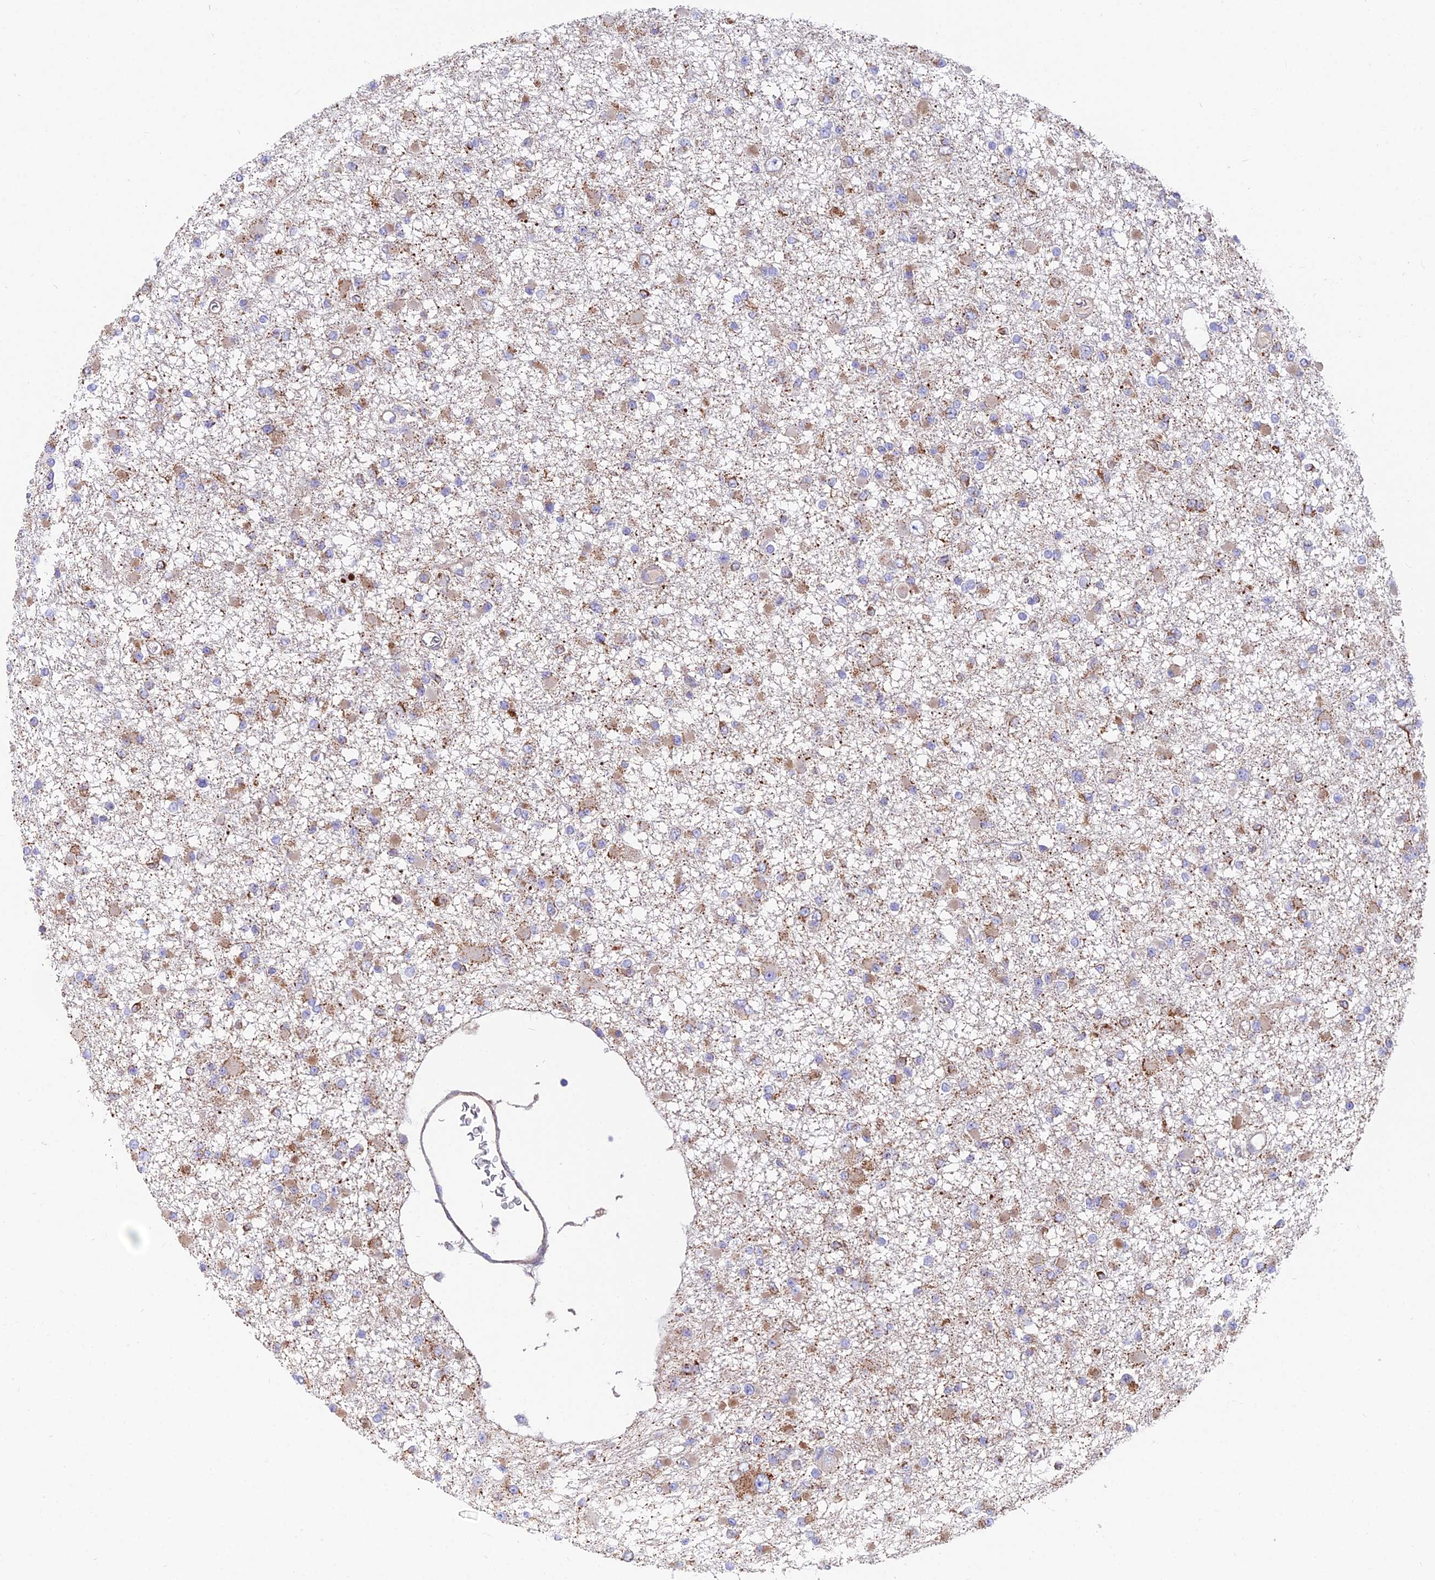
{"staining": {"intensity": "moderate", "quantity": "25%-75%", "location": "cytoplasmic/membranous"}, "tissue": "glioma", "cell_type": "Tumor cells", "image_type": "cancer", "snomed": [{"axis": "morphology", "description": "Glioma, malignant, Low grade"}, {"axis": "topography", "description": "Brain"}], "caption": "The image demonstrates immunohistochemical staining of glioma. There is moderate cytoplasmic/membranous staining is seen in about 25%-75% of tumor cells.", "gene": "TIGD6", "patient": {"sex": "female", "age": 22}}